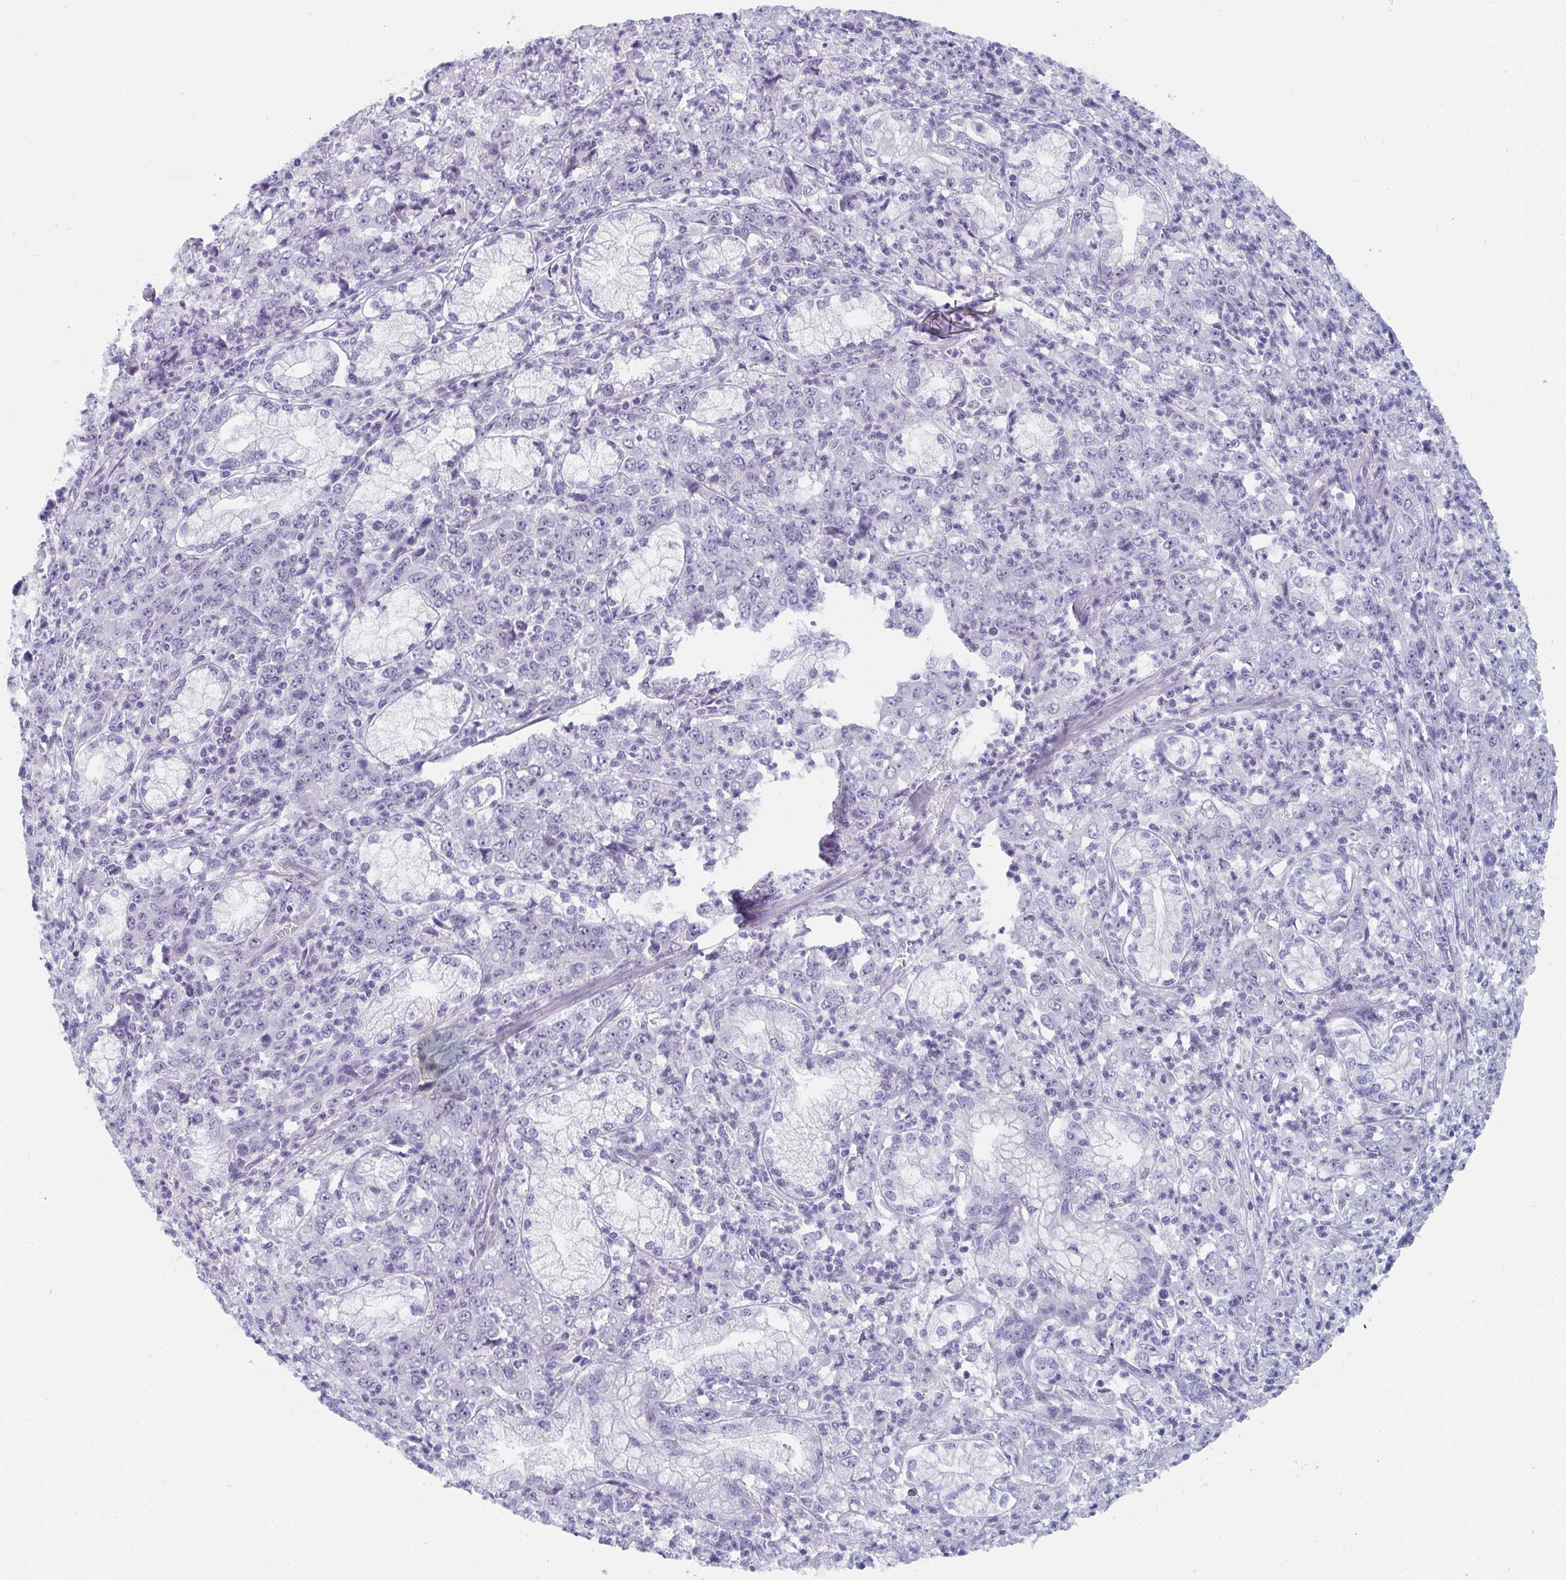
{"staining": {"intensity": "negative", "quantity": "none", "location": "none"}, "tissue": "stomach cancer", "cell_type": "Tumor cells", "image_type": "cancer", "snomed": [{"axis": "morphology", "description": "Adenocarcinoma, NOS"}, {"axis": "topography", "description": "Stomach, lower"}], "caption": "Immunohistochemistry (IHC) of adenocarcinoma (stomach) displays no positivity in tumor cells.", "gene": "DYDC2", "patient": {"sex": "female", "age": 71}}